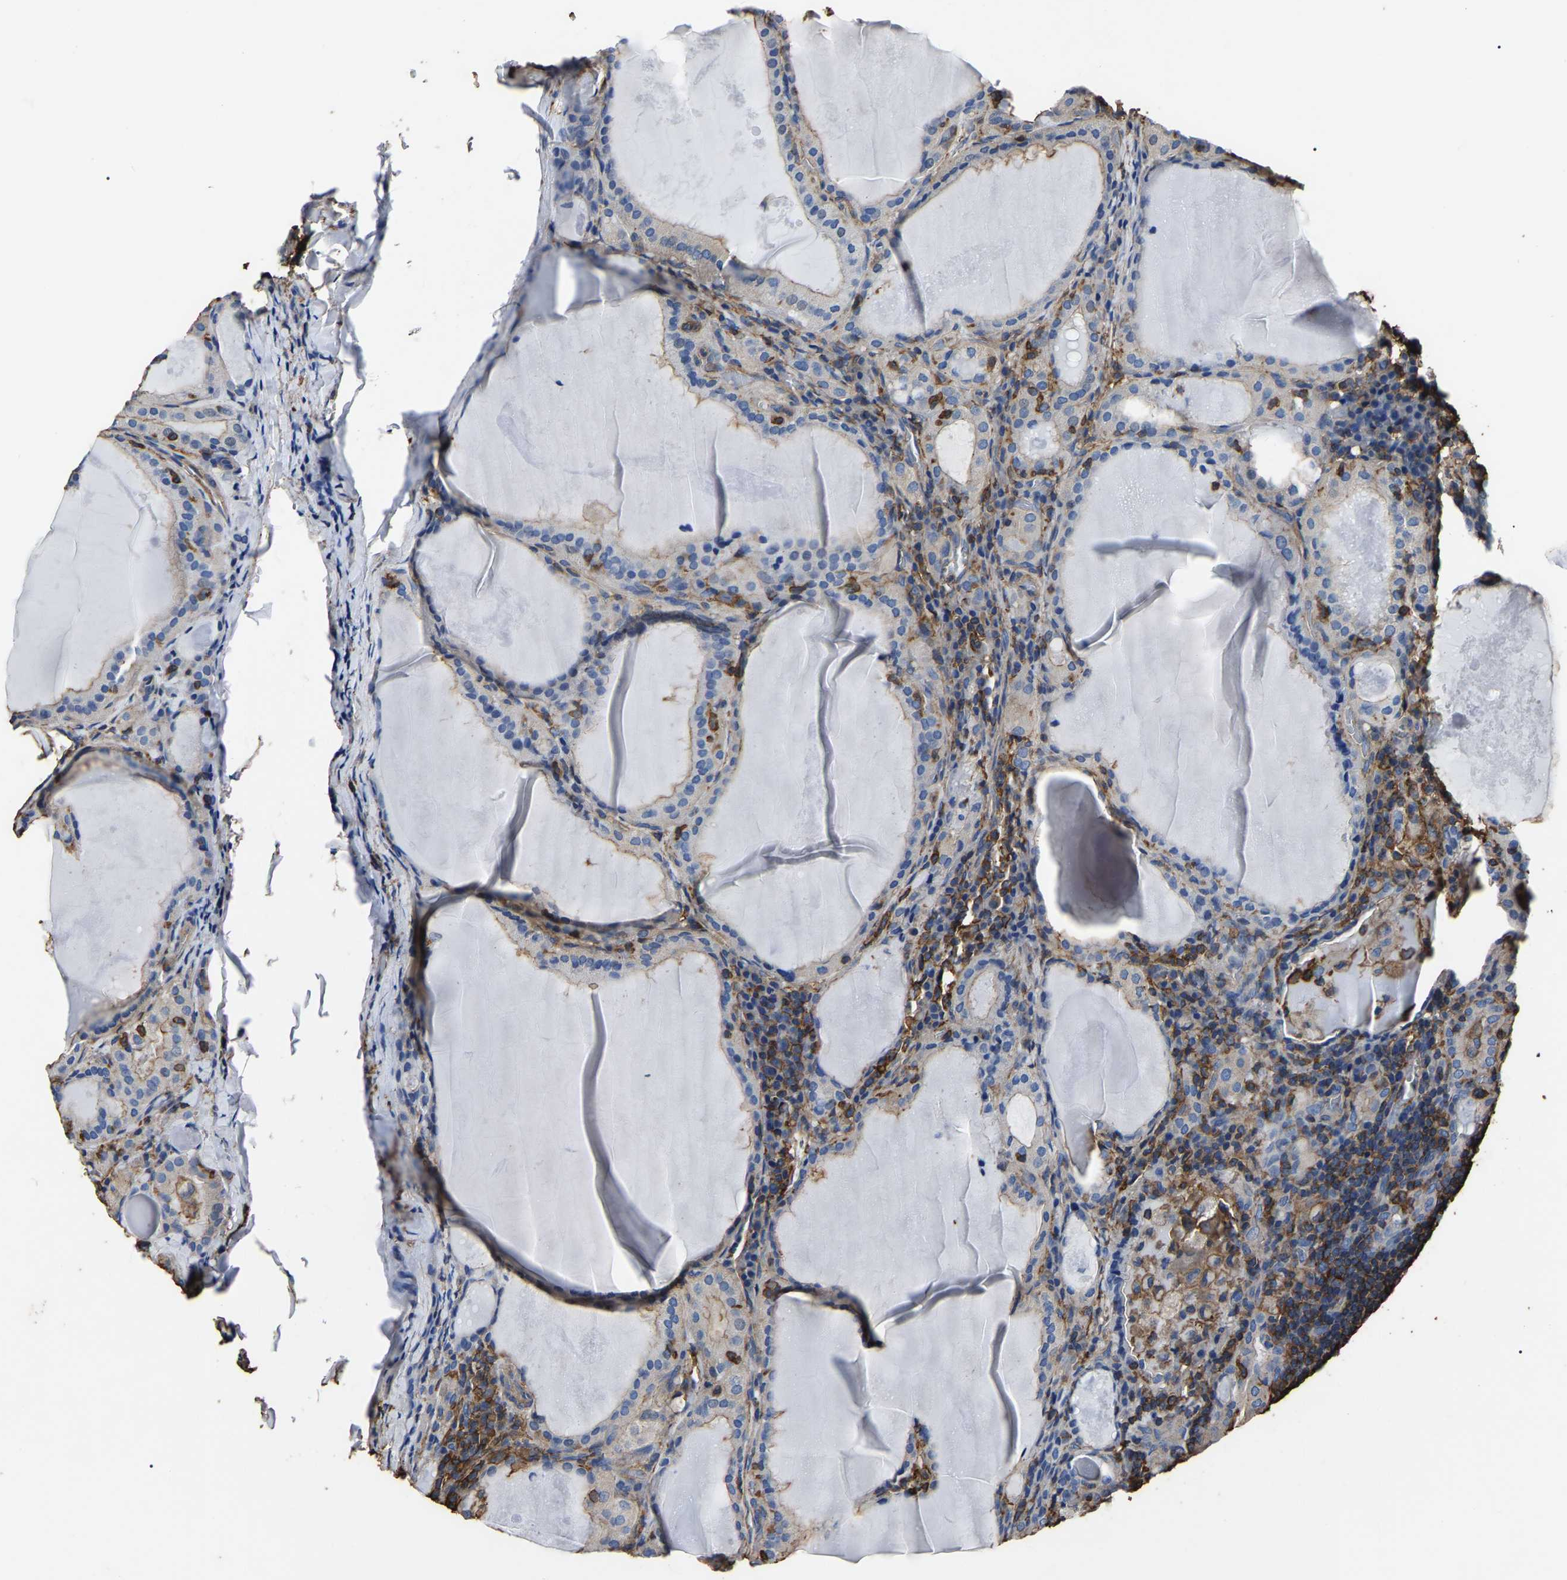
{"staining": {"intensity": "weak", "quantity": "25%-75%", "location": "cytoplasmic/membranous"}, "tissue": "thyroid cancer", "cell_type": "Tumor cells", "image_type": "cancer", "snomed": [{"axis": "morphology", "description": "Papillary adenocarcinoma, NOS"}, {"axis": "topography", "description": "Thyroid gland"}], "caption": "Thyroid cancer stained with a brown dye displays weak cytoplasmic/membranous positive positivity in about 25%-75% of tumor cells.", "gene": "ARMT1", "patient": {"sex": "female", "age": 42}}